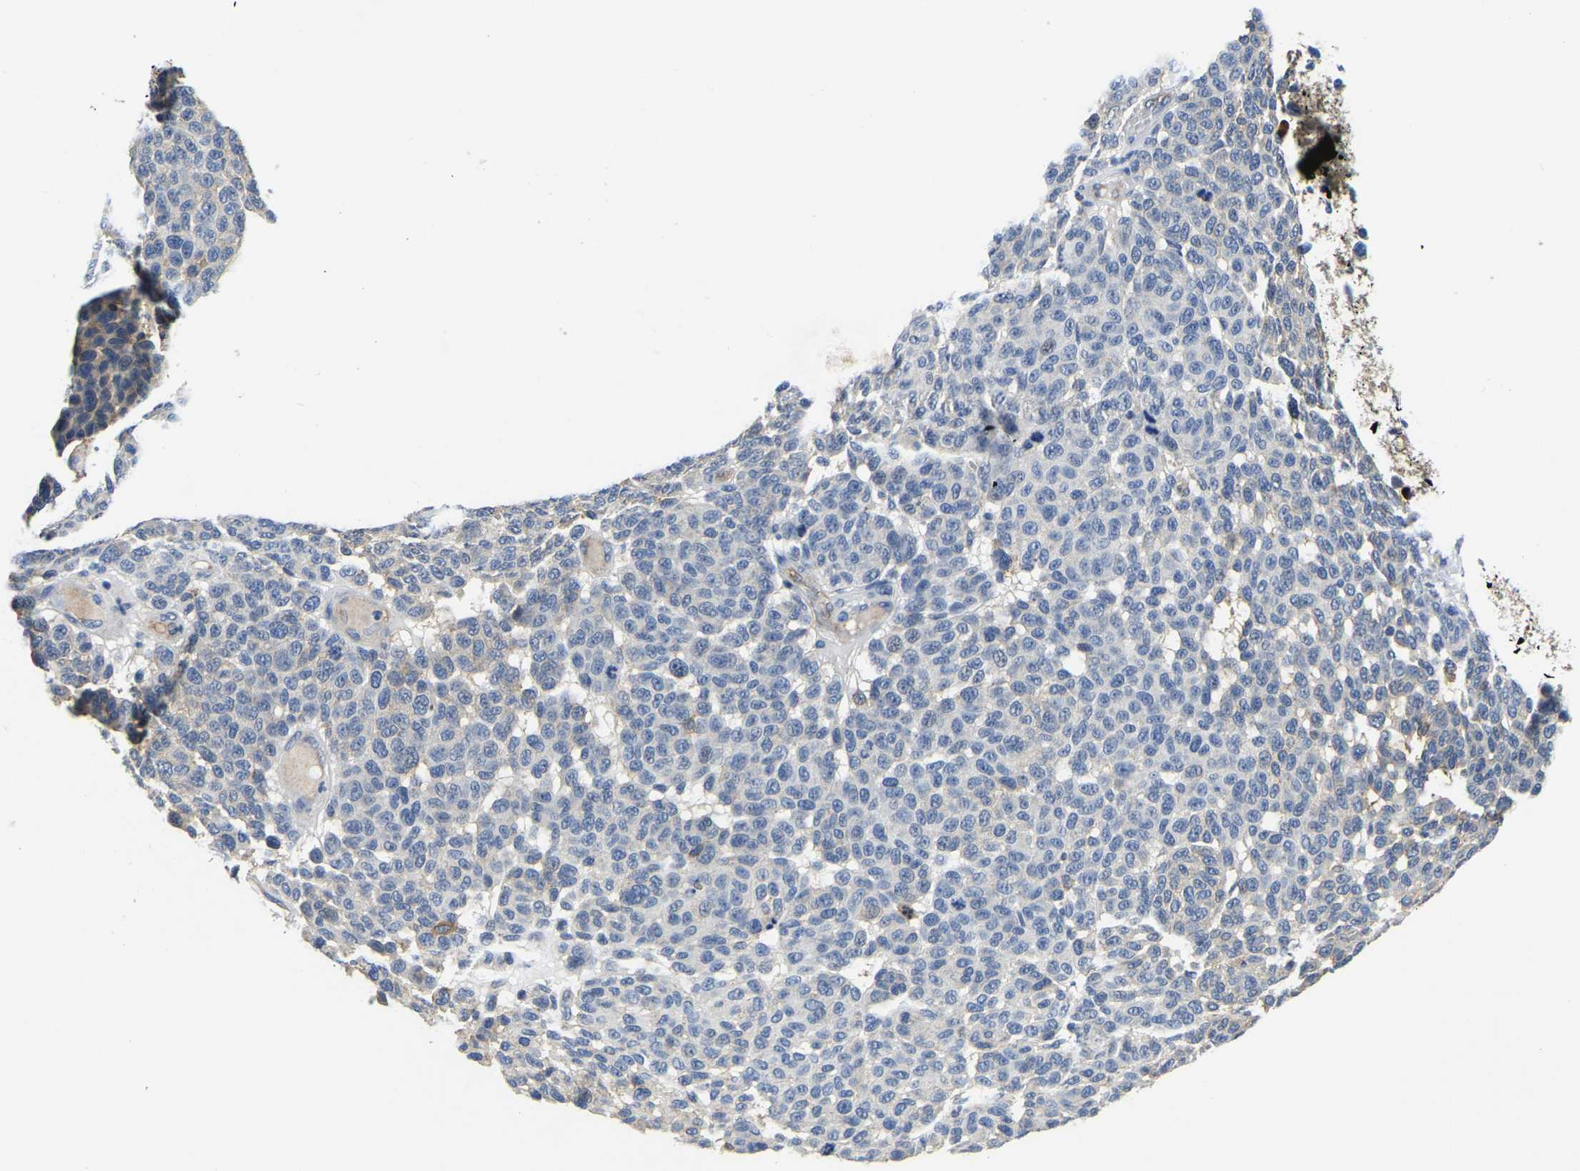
{"staining": {"intensity": "negative", "quantity": "none", "location": "none"}, "tissue": "melanoma", "cell_type": "Tumor cells", "image_type": "cancer", "snomed": [{"axis": "morphology", "description": "Malignant melanoma, NOS"}, {"axis": "topography", "description": "Skin"}], "caption": "Histopathology image shows no protein staining in tumor cells of malignant melanoma tissue.", "gene": "ITGA2", "patient": {"sex": "male", "age": 59}}